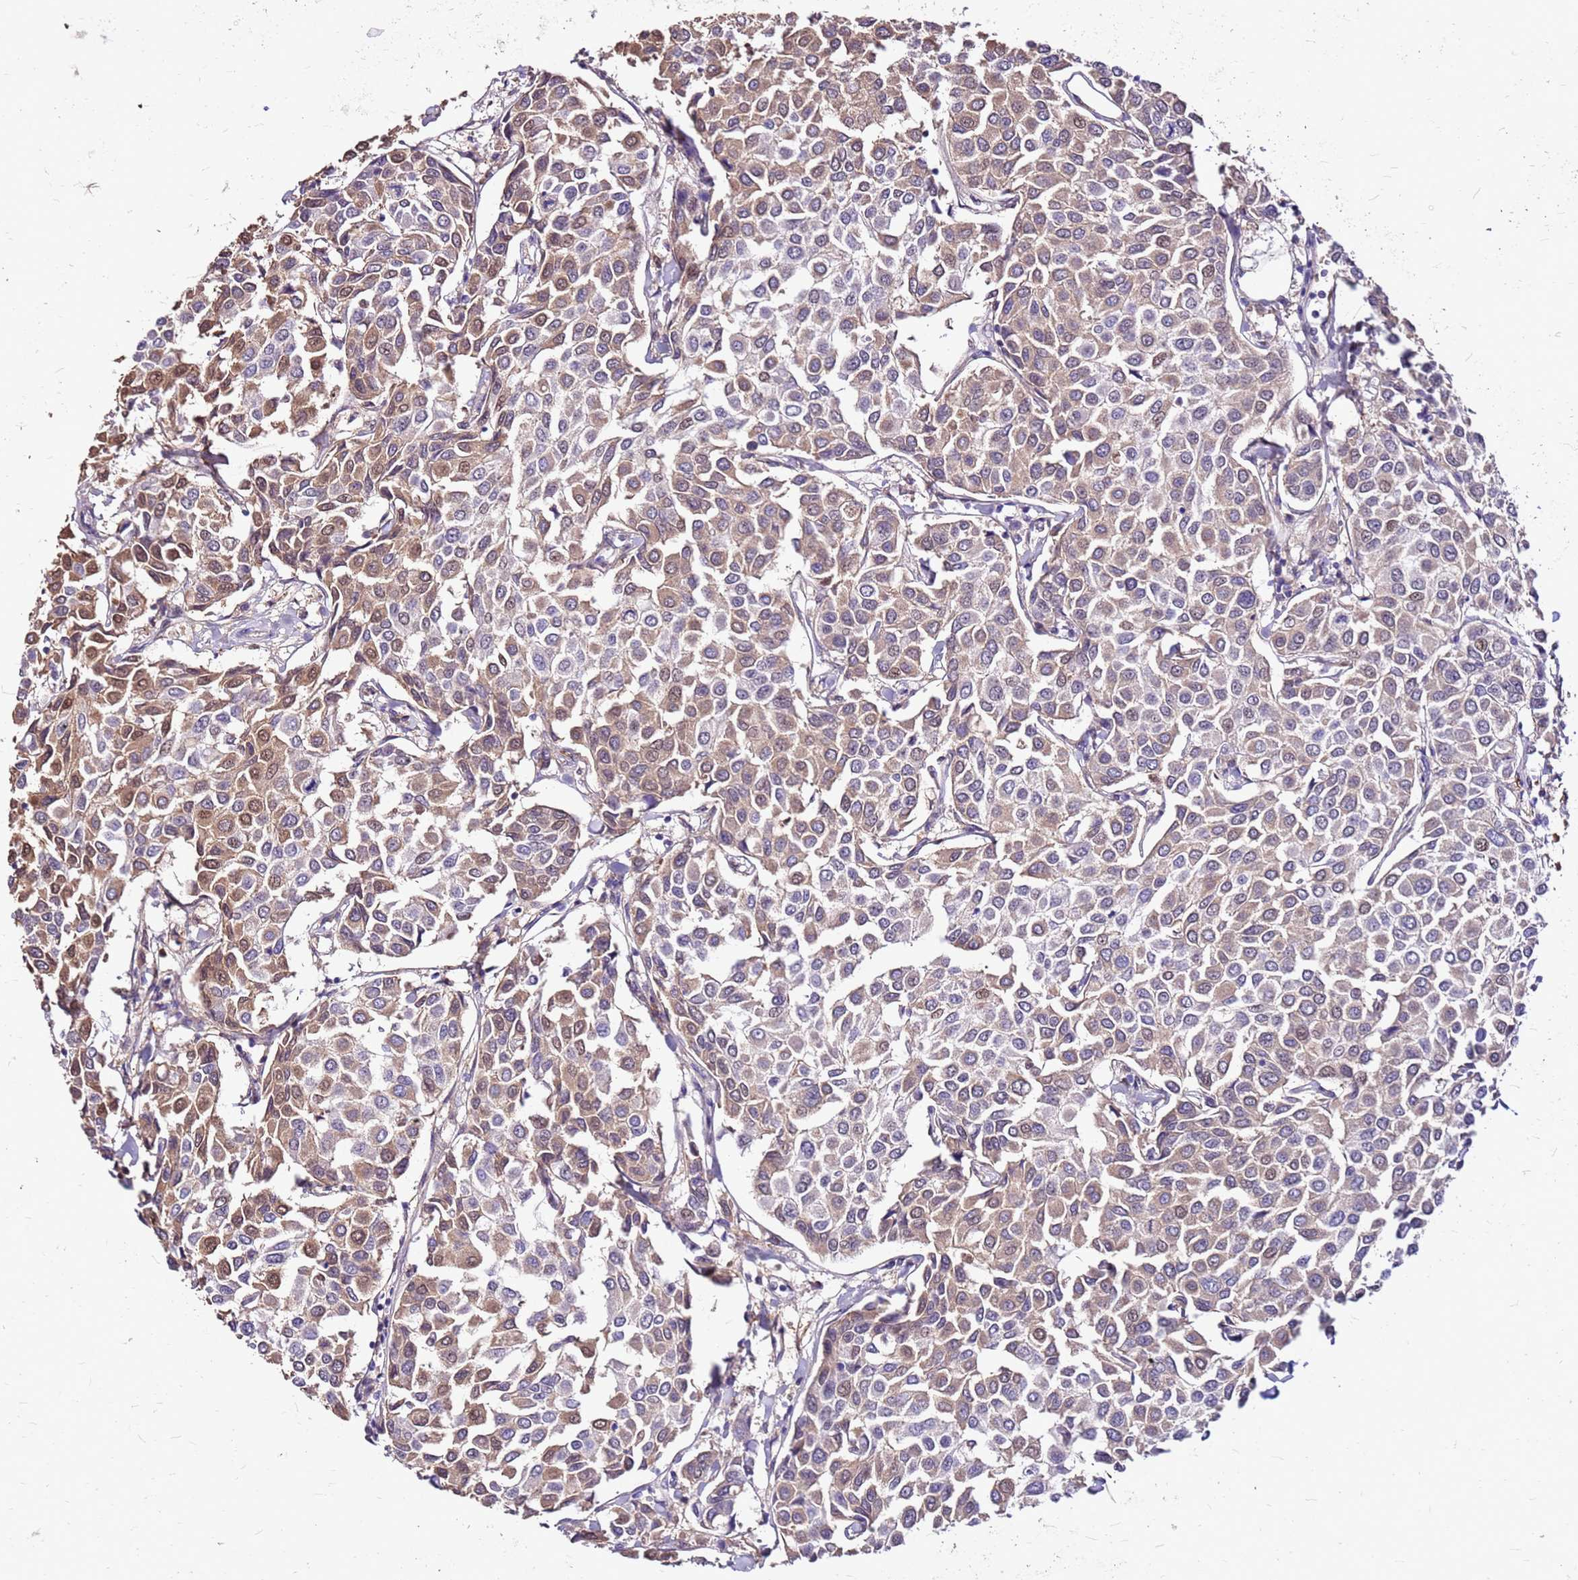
{"staining": {"intensity": "moderate", "quantity": "<25%", "location": "cytoplasmic/membranous,nuclear"}, "tissue": "breast cancer", "cell_type": "Tumor cells", "image_type": "cancer", "snomed": [{"axis": "morphology", "description": "Duct carcinoma"}, {"axis": "topography", "description": "Breast"}], "caption": "Brown immunohistochemical staining in breast invasive ductal carcinoma shows moderate cytoplasmic/membranous and nuclear expression in approximately <25% of tumor cells.", "gene": "ALDH1A3", "patient": {"sex": "female", "age": 55}}